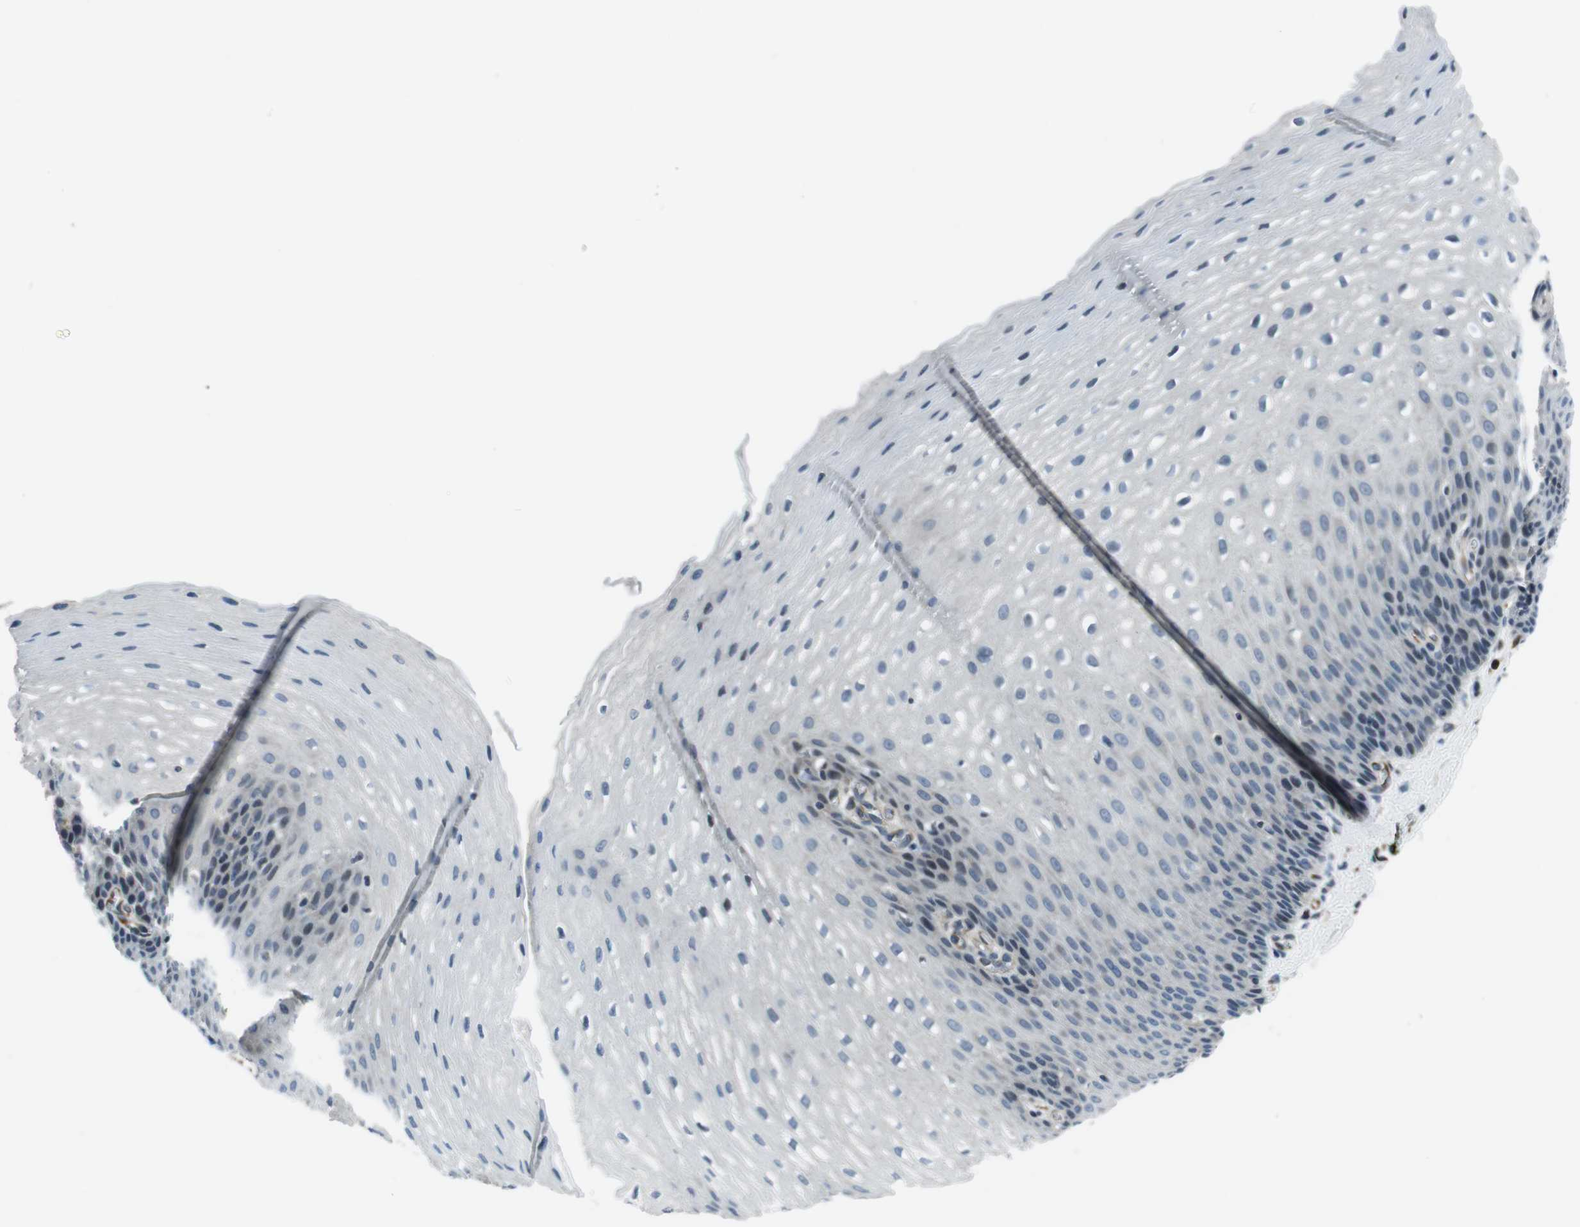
{"staining": {"intensity": "negative", "quantity": "none", "location": "none"}, "tissue": "esophagus", "cell_type": "Squamous epithelial cells", "image_type": "normal", "snomed": [{"axis": "morphology", "description": "Normal tissue, NOS"}, {"axis": "topography", "description": "Esophagus"}], "caption": "Immunohistochemical staining of normal human esophagus exhibits no significant expression in squamous epithelial cells. (DAB (3,3'-diaminobenzidine) immunohistochemistry, high magnification).", "gene": "LRRC49", "patient": {"sex": "male", "age": 48}}